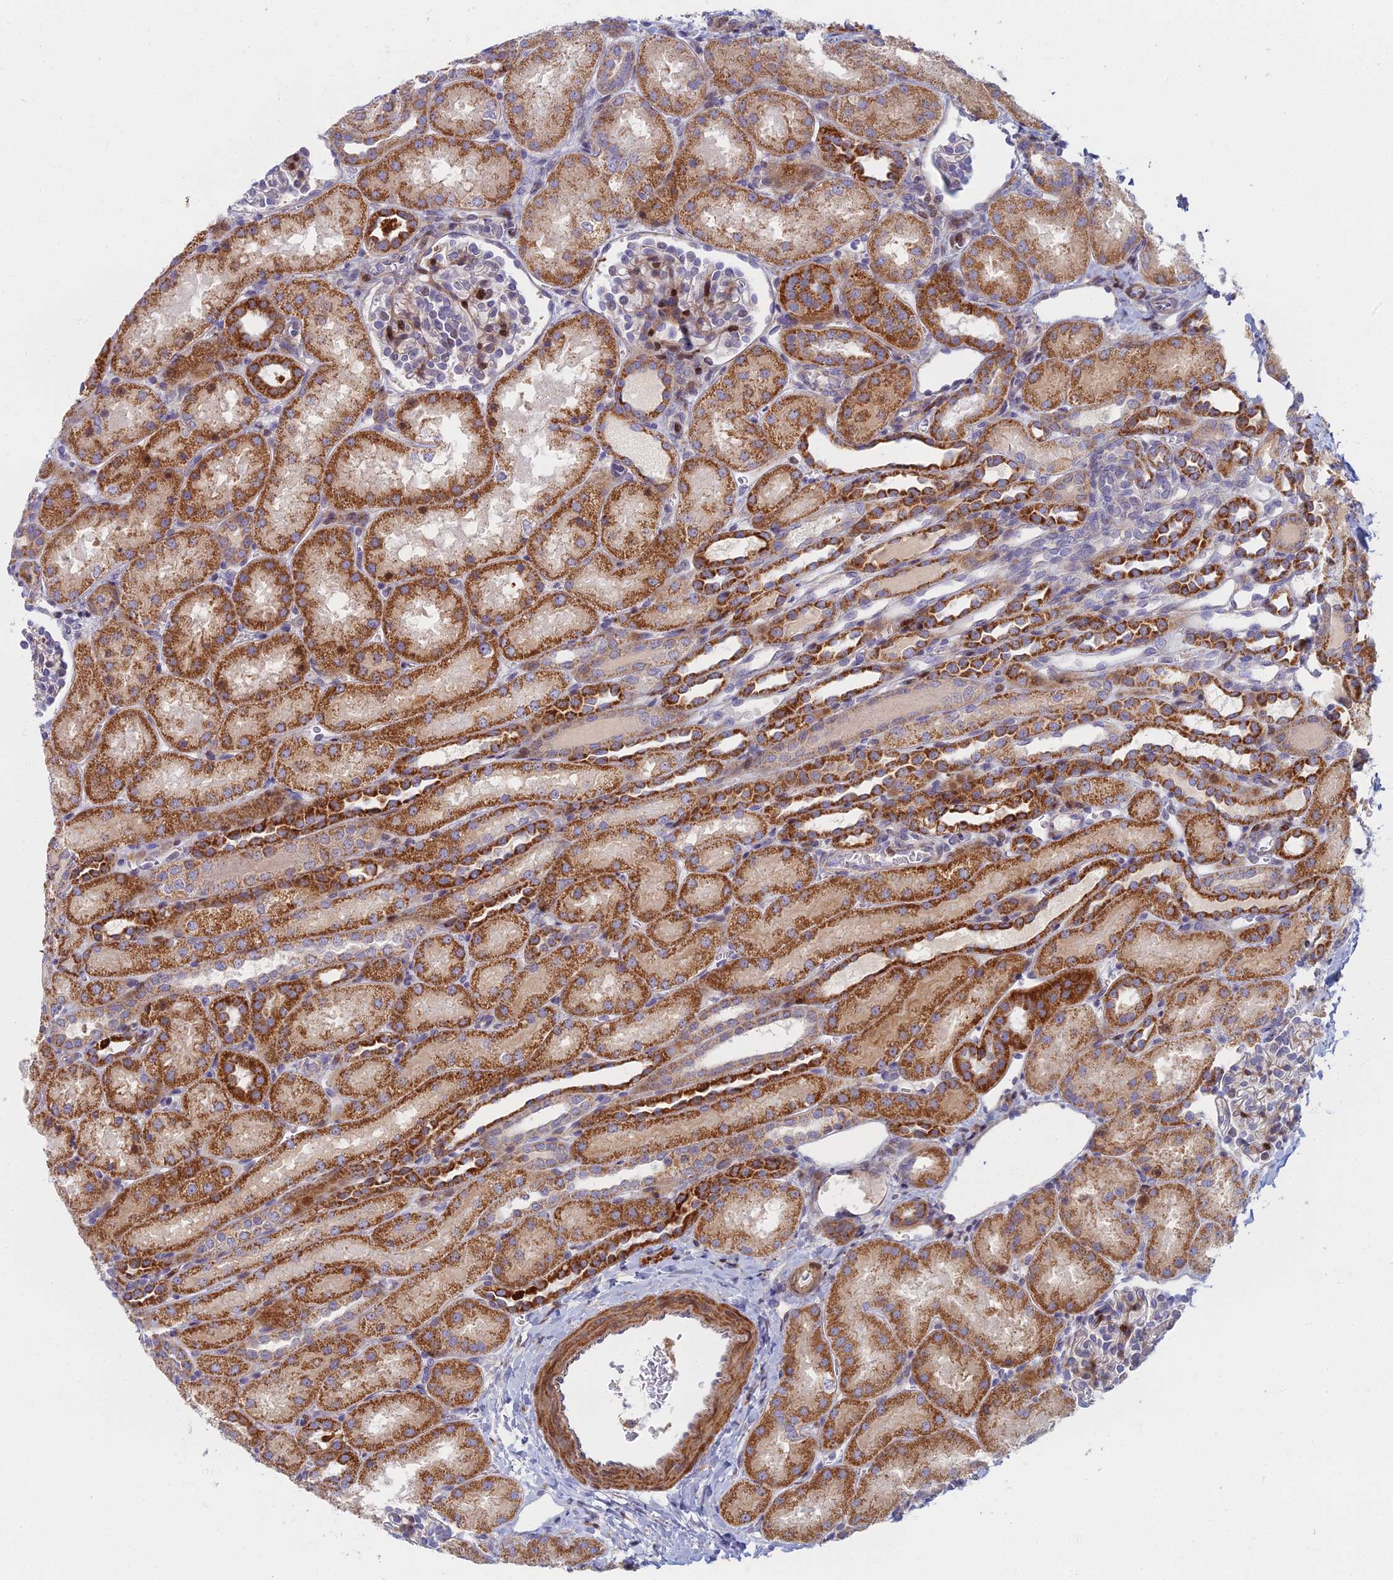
{"staining": {"intensity": "strong", "quantity": "<25%", "location": "cytoplasmic/membranous,nuclear"}, "tissue": "kidney", "cell_type": "Cells in glomeruli", "image_type": "normal", "snomed": [{"axis": "morphology", "description": "Normal tissue, NOS"}, {"axis": "topography", "description": "Kidney"}], "caption": "Protein staining of benign kidney shows strong cytoplasmic/membranous,nuclear positivity in approximately <25% of cells in glomeruli.", "gene": "C15orf40", "patient": {"sex": "male", "age": 1}}